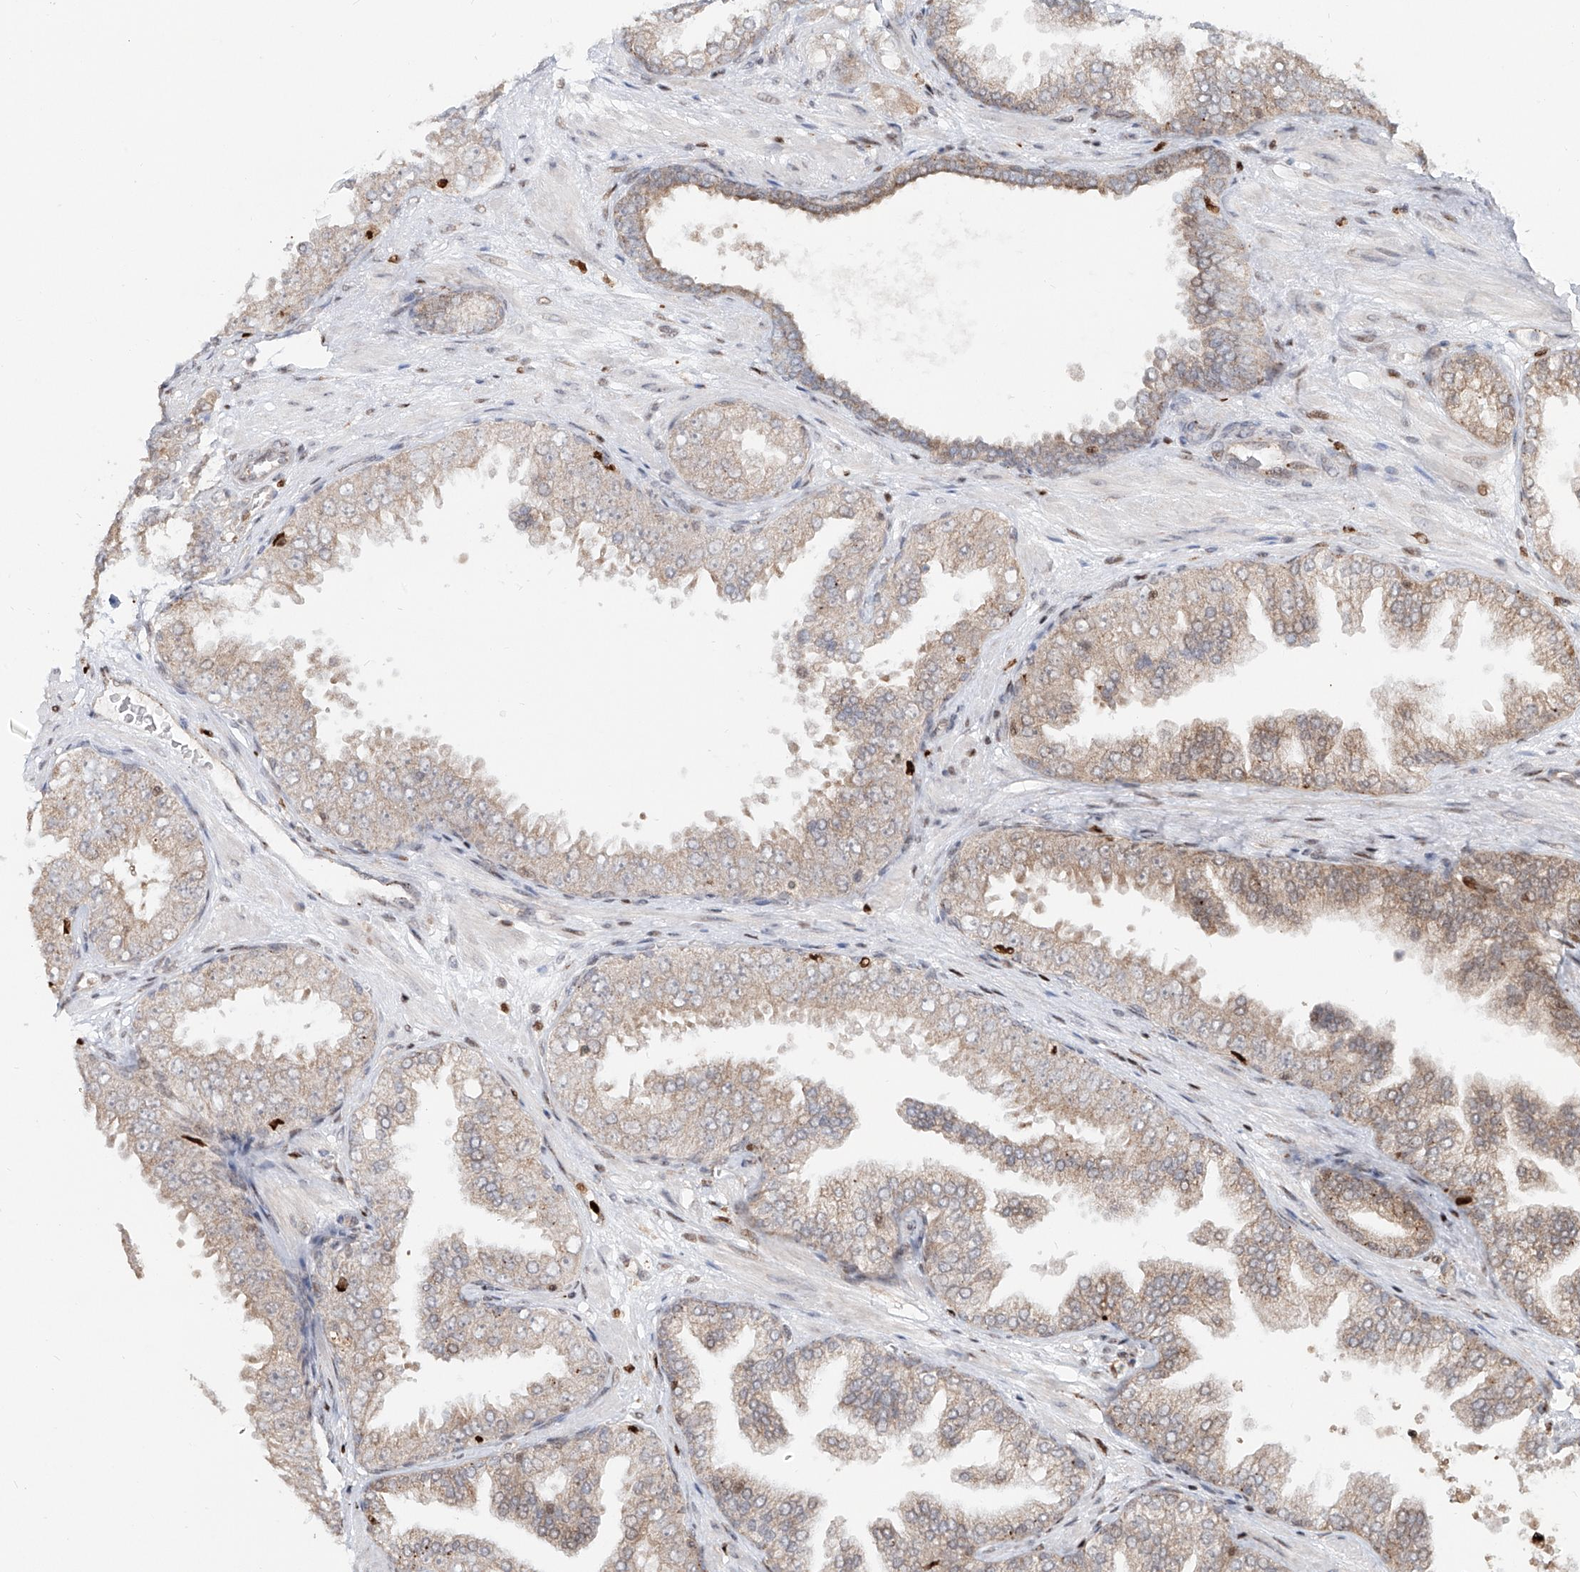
{"staining": {"intensity": "negative", "quantity": "none", "location": "none"}, "tissue": "prostate cancer", "cell_type": "Tumor cells", "image_type": "cancer", "snomed": [{"axis": "morphology", "description": "Adenocarcinoma, High grade"}, {"axis": "topography", "description": "Prostate"}], "caption": "The micrograph displays no staining of tumor cells in prostate cancer. The staining is performed using DAB (3,3'-diaminobenzidine) brown chromogen with nuclei counter-stained in using hematoxylin.", "gene": "DZIP1L", "patient": {"sex": "male", "age": 58}}